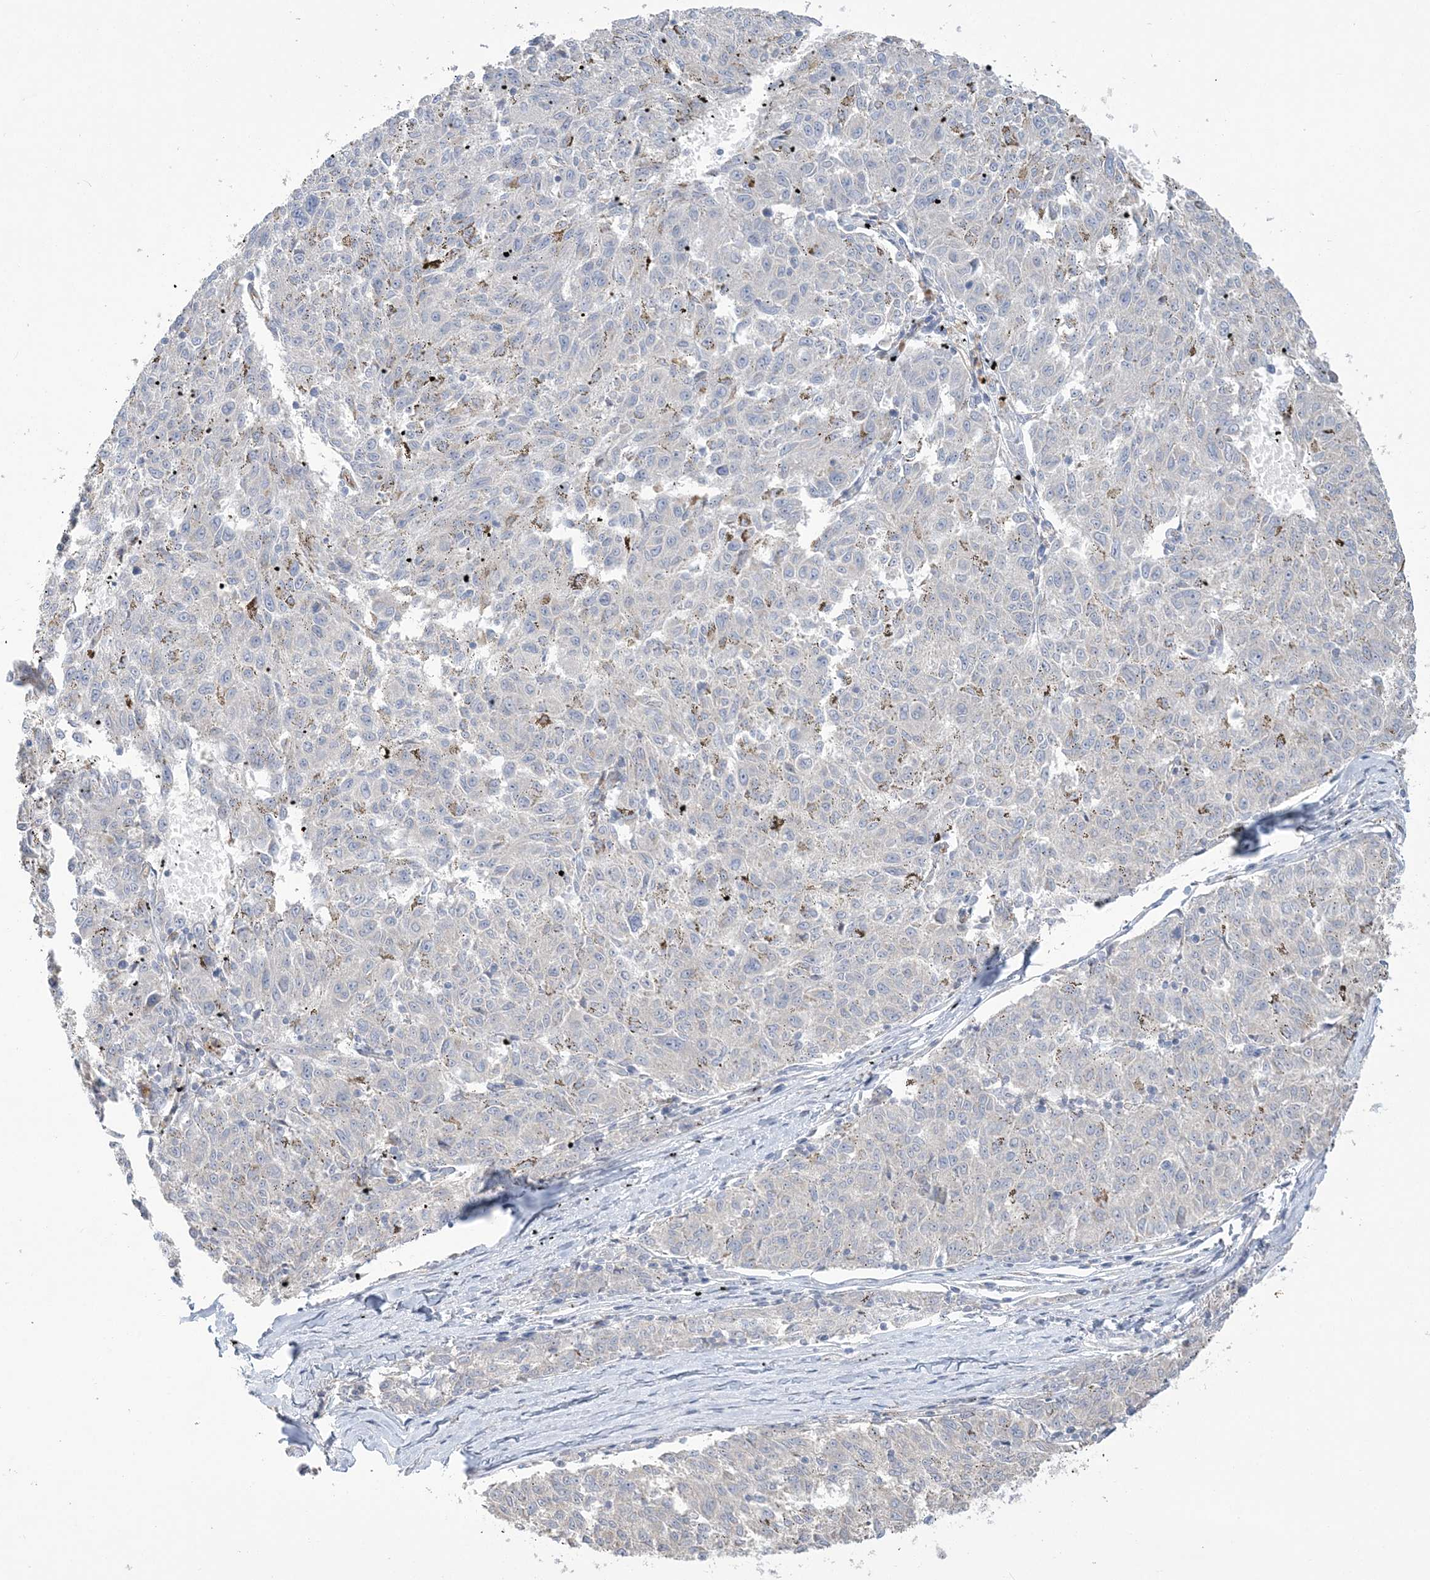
{"staining": {"intensity": "negative", "quantity": "none", "location": "none"}, "tissue": "melanoma", "cell_type": "Tumor cells", "image_type": "cancer", "snomed": [{"axis": "morphology", "description": "Malignant melanoma, NOS"}, {"axis": "topography", "description": "Skin"}], "caption": "An immunohistochemistry histopathology image of melanoma is shown. There is no staining in tumor cells of melanoma. (Stains: DAB (3,3'-diaminobenzidine) IHC with hematoxylin counter stain, Microscopy: brightfield microscopy at high magnification).", "gene": "FARSB", "patient": {"sex": "female", "age": 72}}